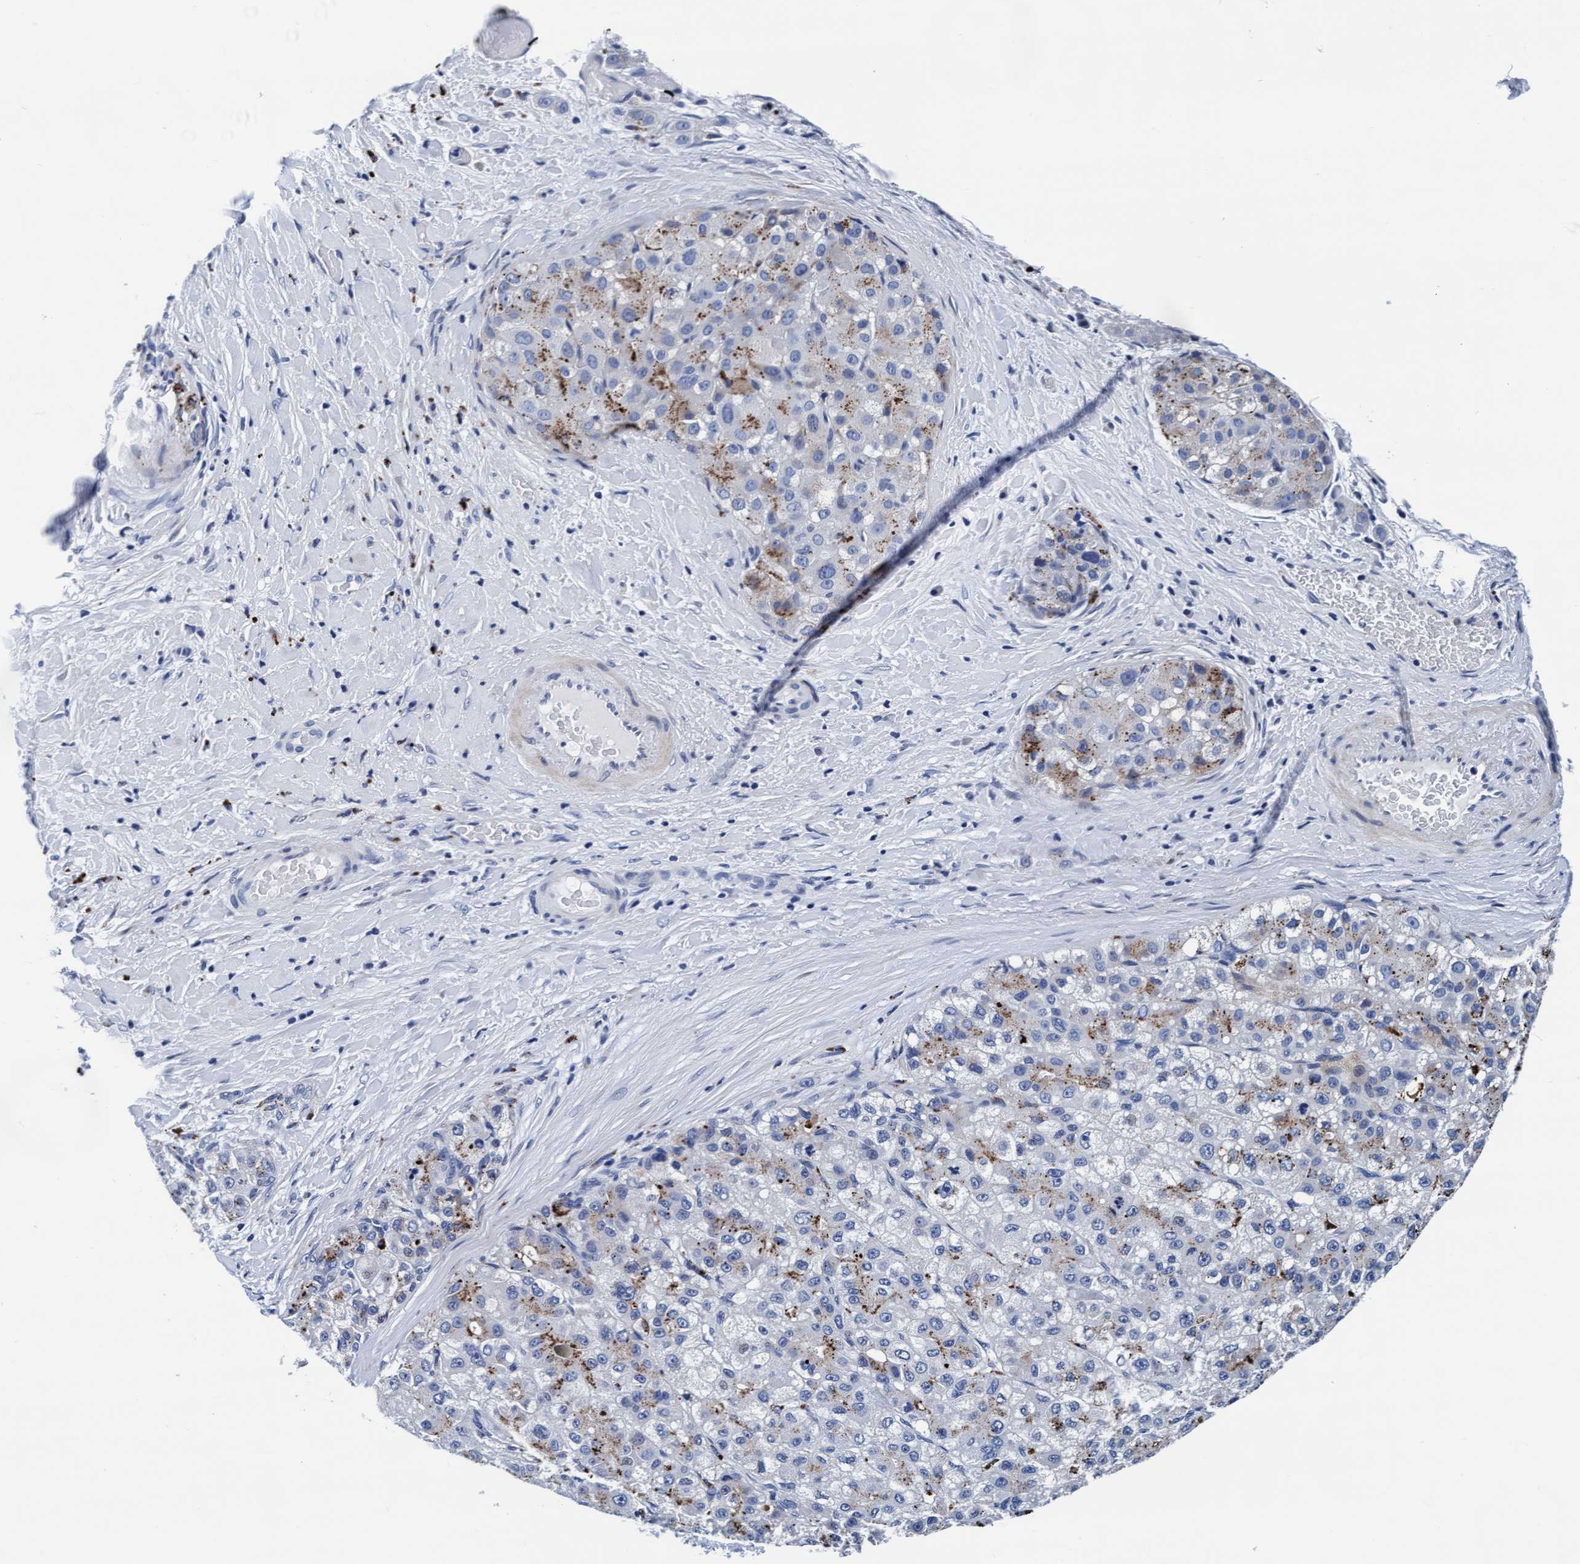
{"staining": {"intensity": "moderate", "quantity": "<25%", "location": "cytoplasmic/membranous"}, "tissue": "liver cancer", "cell_type": "Tumor cells", "image_type": "cancer", "snomed": [{"axis": "morphology", "description": "Carcinoma, Hepatocellular, NOS"}, {"axis": "topography", "description": "Liver"}], "caption": "Immunohistochemical staining of human liver cancer (hepatocellular carcinoma) reveals moderate cytoplasmic/membranous protein positivity in approximately <25% of tumor cells.", "gene": "ARSG", "patient": {"sex": "male", "age": 80}}